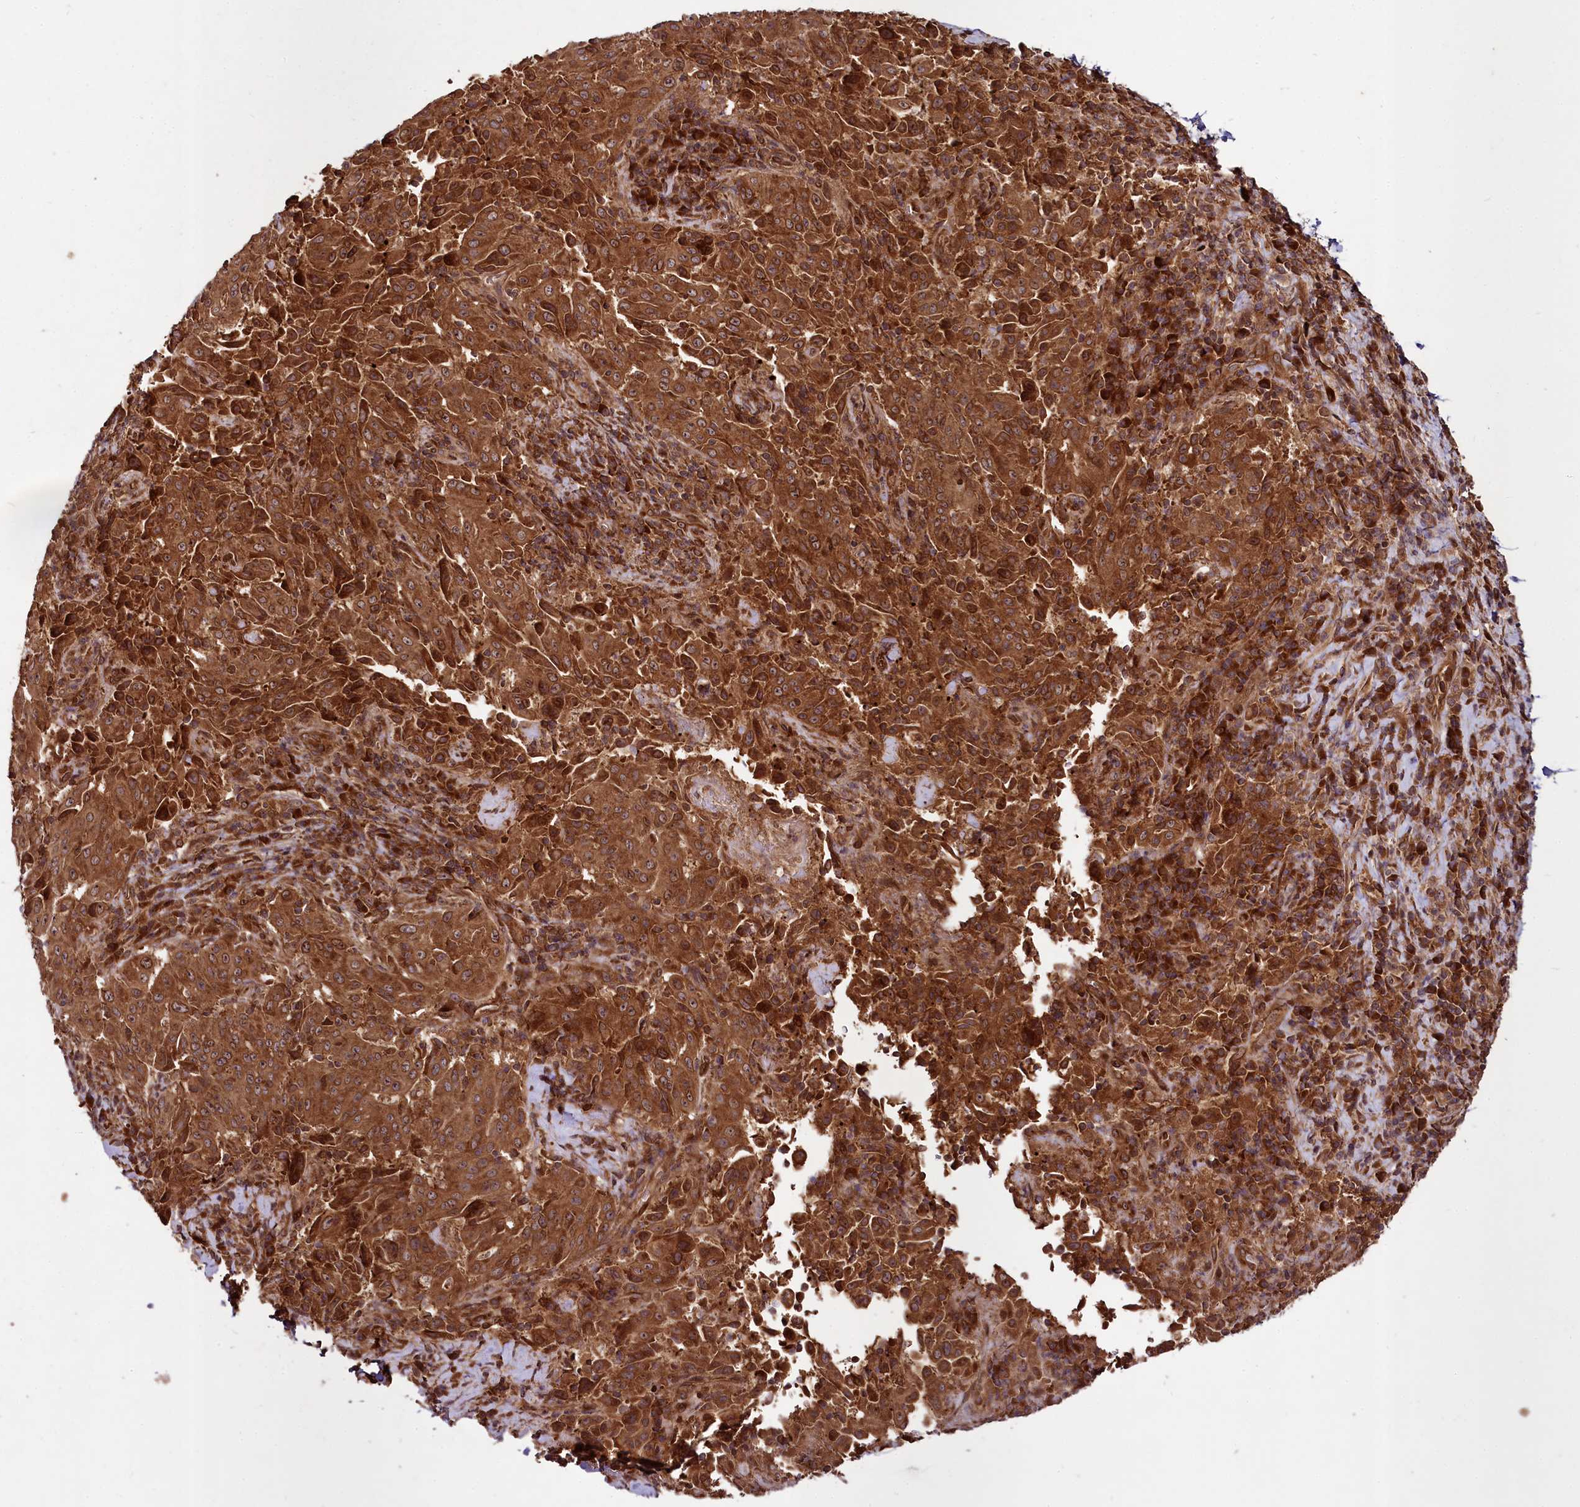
{"staining": {"intensity": "strong", "quantity": ">75%", "location": "cytoplasmic/membranous"}, "tissue": "pancreatic cancer", "cell_type": "Tumor cells", "image_type": "cancer", "snomed": [{"axis": "morphology", "description": "Adenocarcinoma, NOS"}, {"axis": "topography", "description": "Pancreas"}], "caption": "This micrograph exhibits immunohistochemistry (IHC) staining of adenocarcinoma (pancreatic), with high strong cytoplasmic/membranous staining in about >75% of tumor cells.", "gene": "DCP1B", "patient": {"sex": "male", "age": 63}}